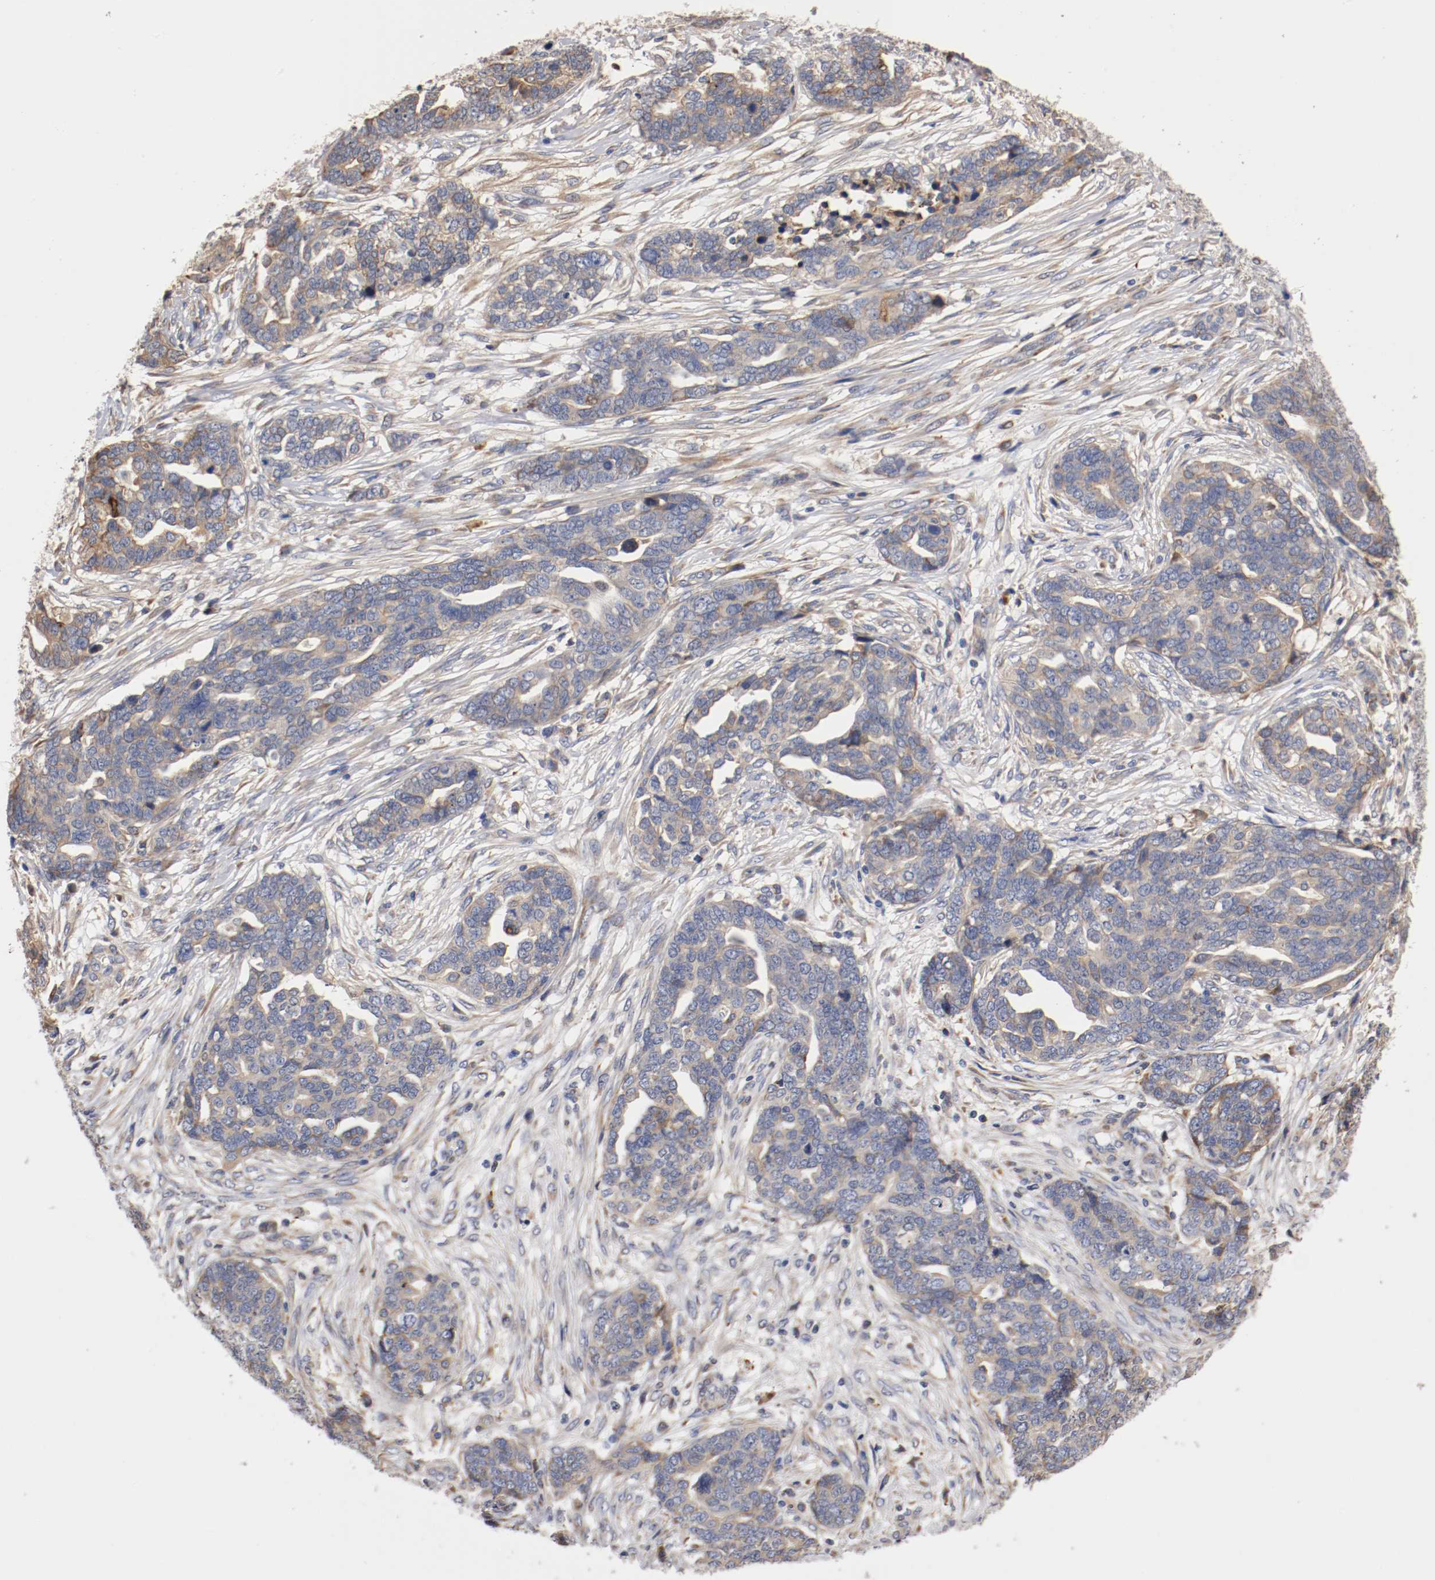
{"staining": {"intensity": "weak", "quantity": "25%-75%", "location": "cytoplasmic/membranous"}, "tissue": "ovarian cancer", "cell_type": "Tumor cells", "image_type": "cancer", "snomed": [{"axis": "morphology", "description": "Normal tissue, NOS"}, {"axis": "morphology", "description": "Cystadenocarcinoma, serous, NOS"}, {"axis": "topography", "description": "Fallopian tube"}, {"axis": "topography", "description": "Ovary"}], "caption": "An immunohistochemistry (IHC) histopathology image of neoplastic tissue is shown. Protein staining in brown shows weak cytoplasmic/membranous positivity in ovarian serous cystadenocarcinoma within tumor cells.", "gene": "TNFSF13", "patient": {"sex": "female", "age": 56}}